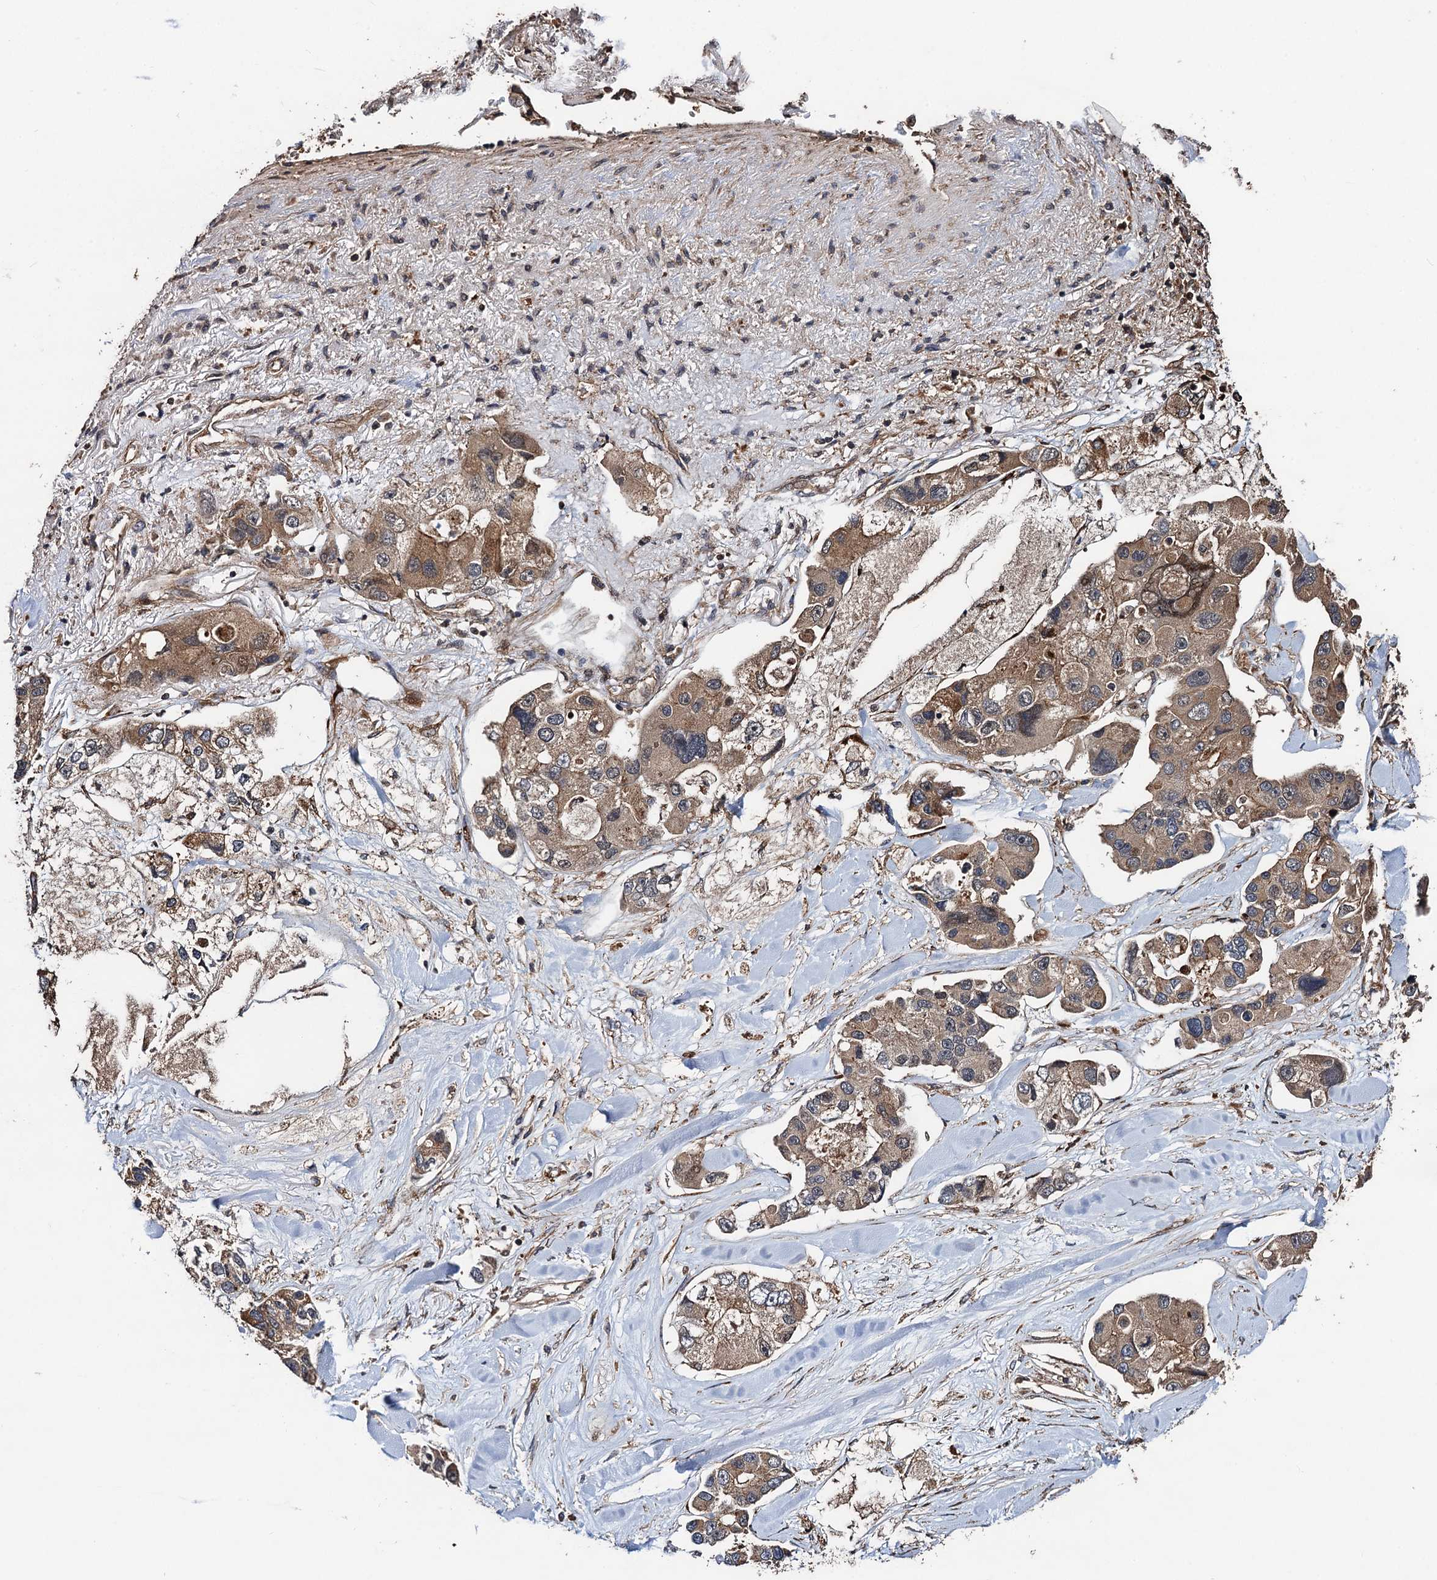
{"staining": {"intensity": "moderate", "quantity": ">75%", "location": "cytoplasmic/membranous"}, "tissue": "lung cancer", "cell_type": "Tumor cells", "image_type": "cancer", "snomed": [{"axis": "morphology", "description": "Adenocarcinoma, NOS"}, {"axis": "topography", "description": "Lung"}], "caption": "IHC histopathology image of neoplastic tissue: lung cancer (adenocarcinoma) stained using immunohistochemistry (IHC) demonstrates medium levels of moderate protein expression localized specifically in the cytoplasmic/membranous of tumor cells, appearing as a cytoplasmic/membranous brown color.", "gene": "TMEM39B", "patient": {"sex": "female", "age": 54}}